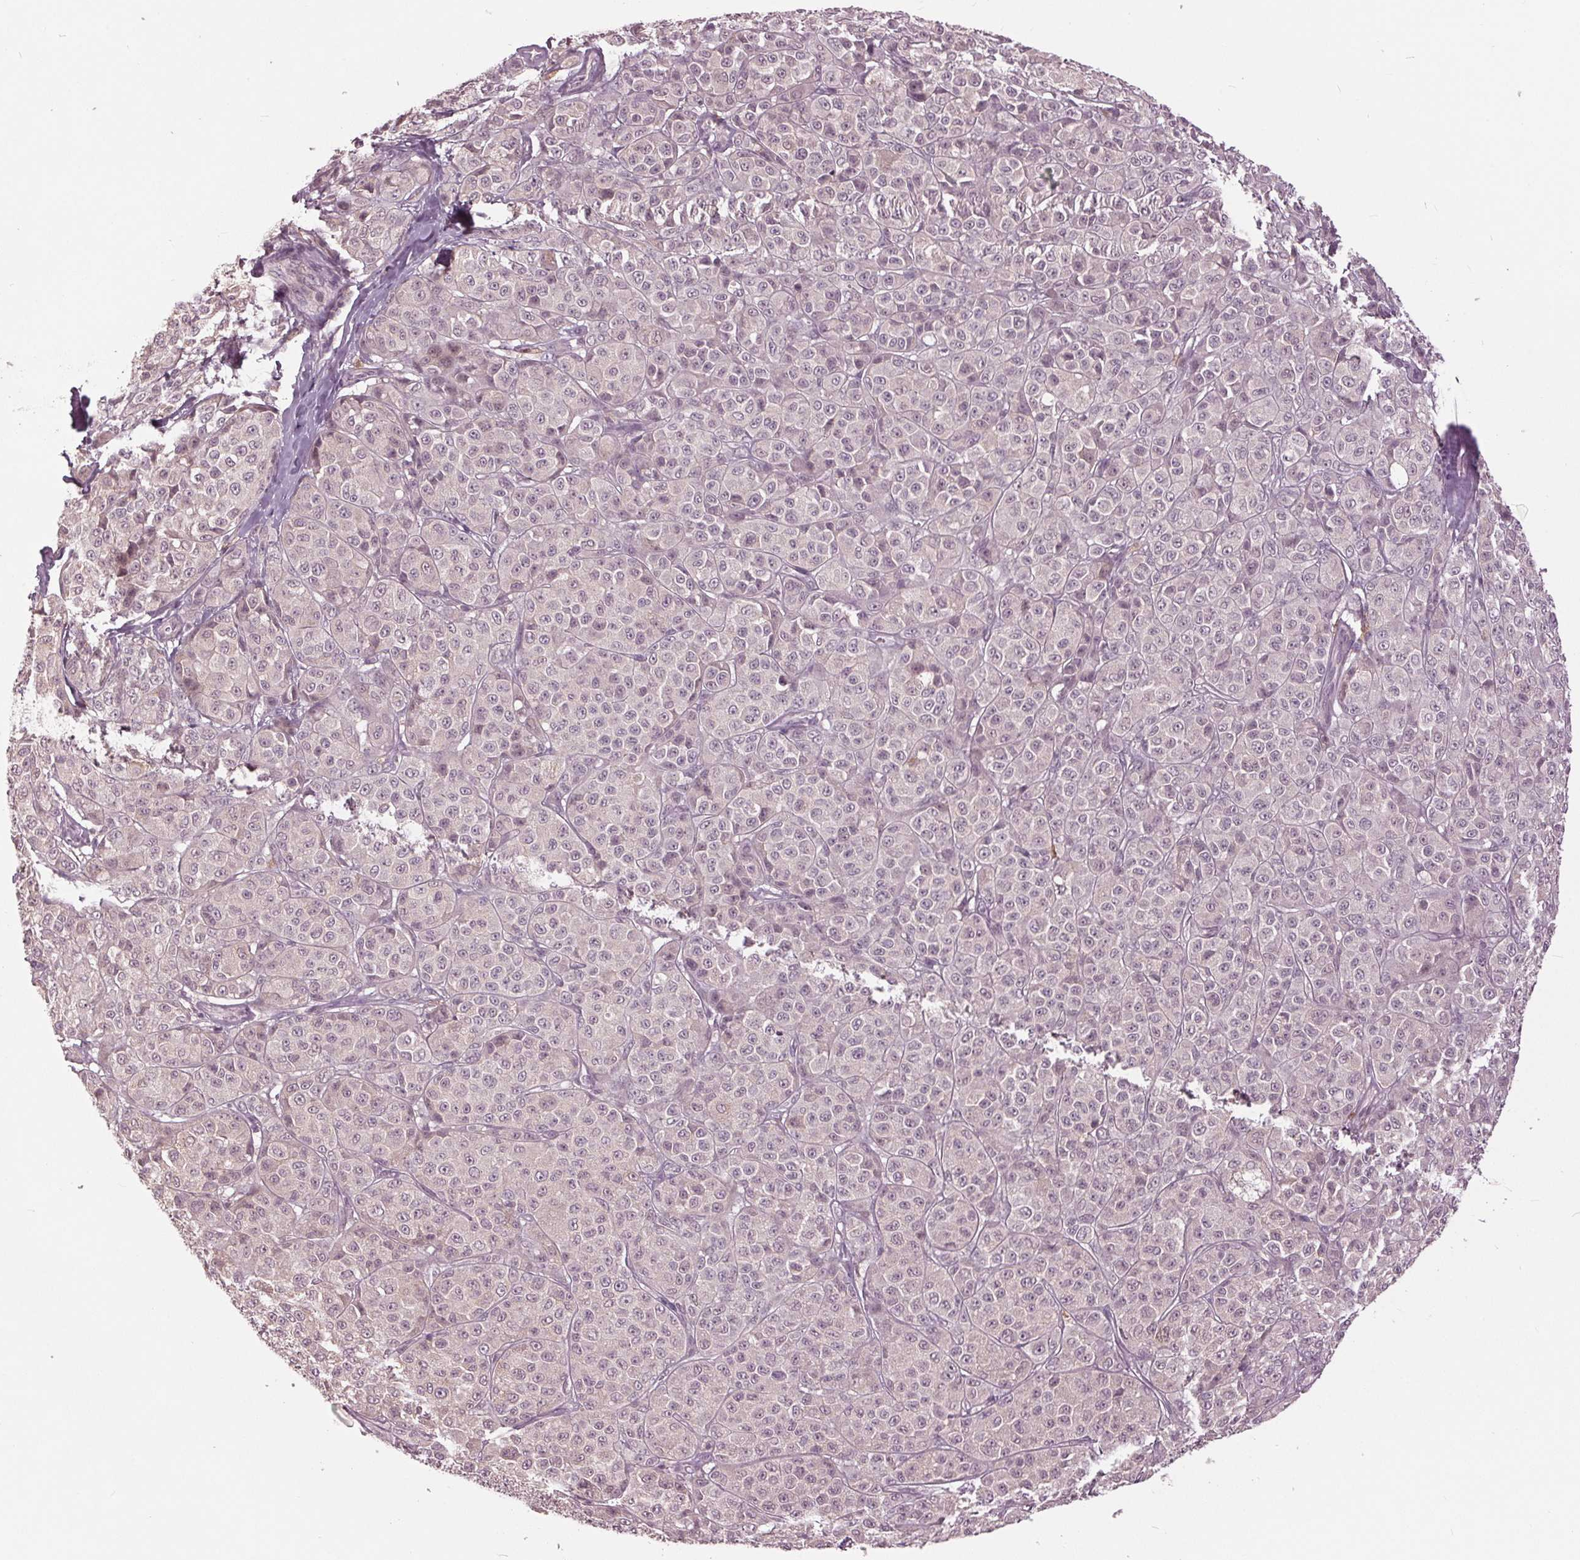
{"staining": {"intensity": "negative", "quantity": "none", "location": "none"}, "tissue": "melanoma", "cell_type": "Tumor cells", "image_type": "cancer", "snomed": [{"axis": "morphology", "description": "Malignant melanoma, NOS"}, {"axis": "topography", "description": "Skin"}], "caption": "Immunohistochemical staining of malignant melanoma displays no significant staining in tumor cells. (DAB (3,3'-diaminobenzidine) immunohistochemistry (IHC), high magnification).", "gene": "SIGLEC6", "patient": {"sex": "male", "age": 89}}